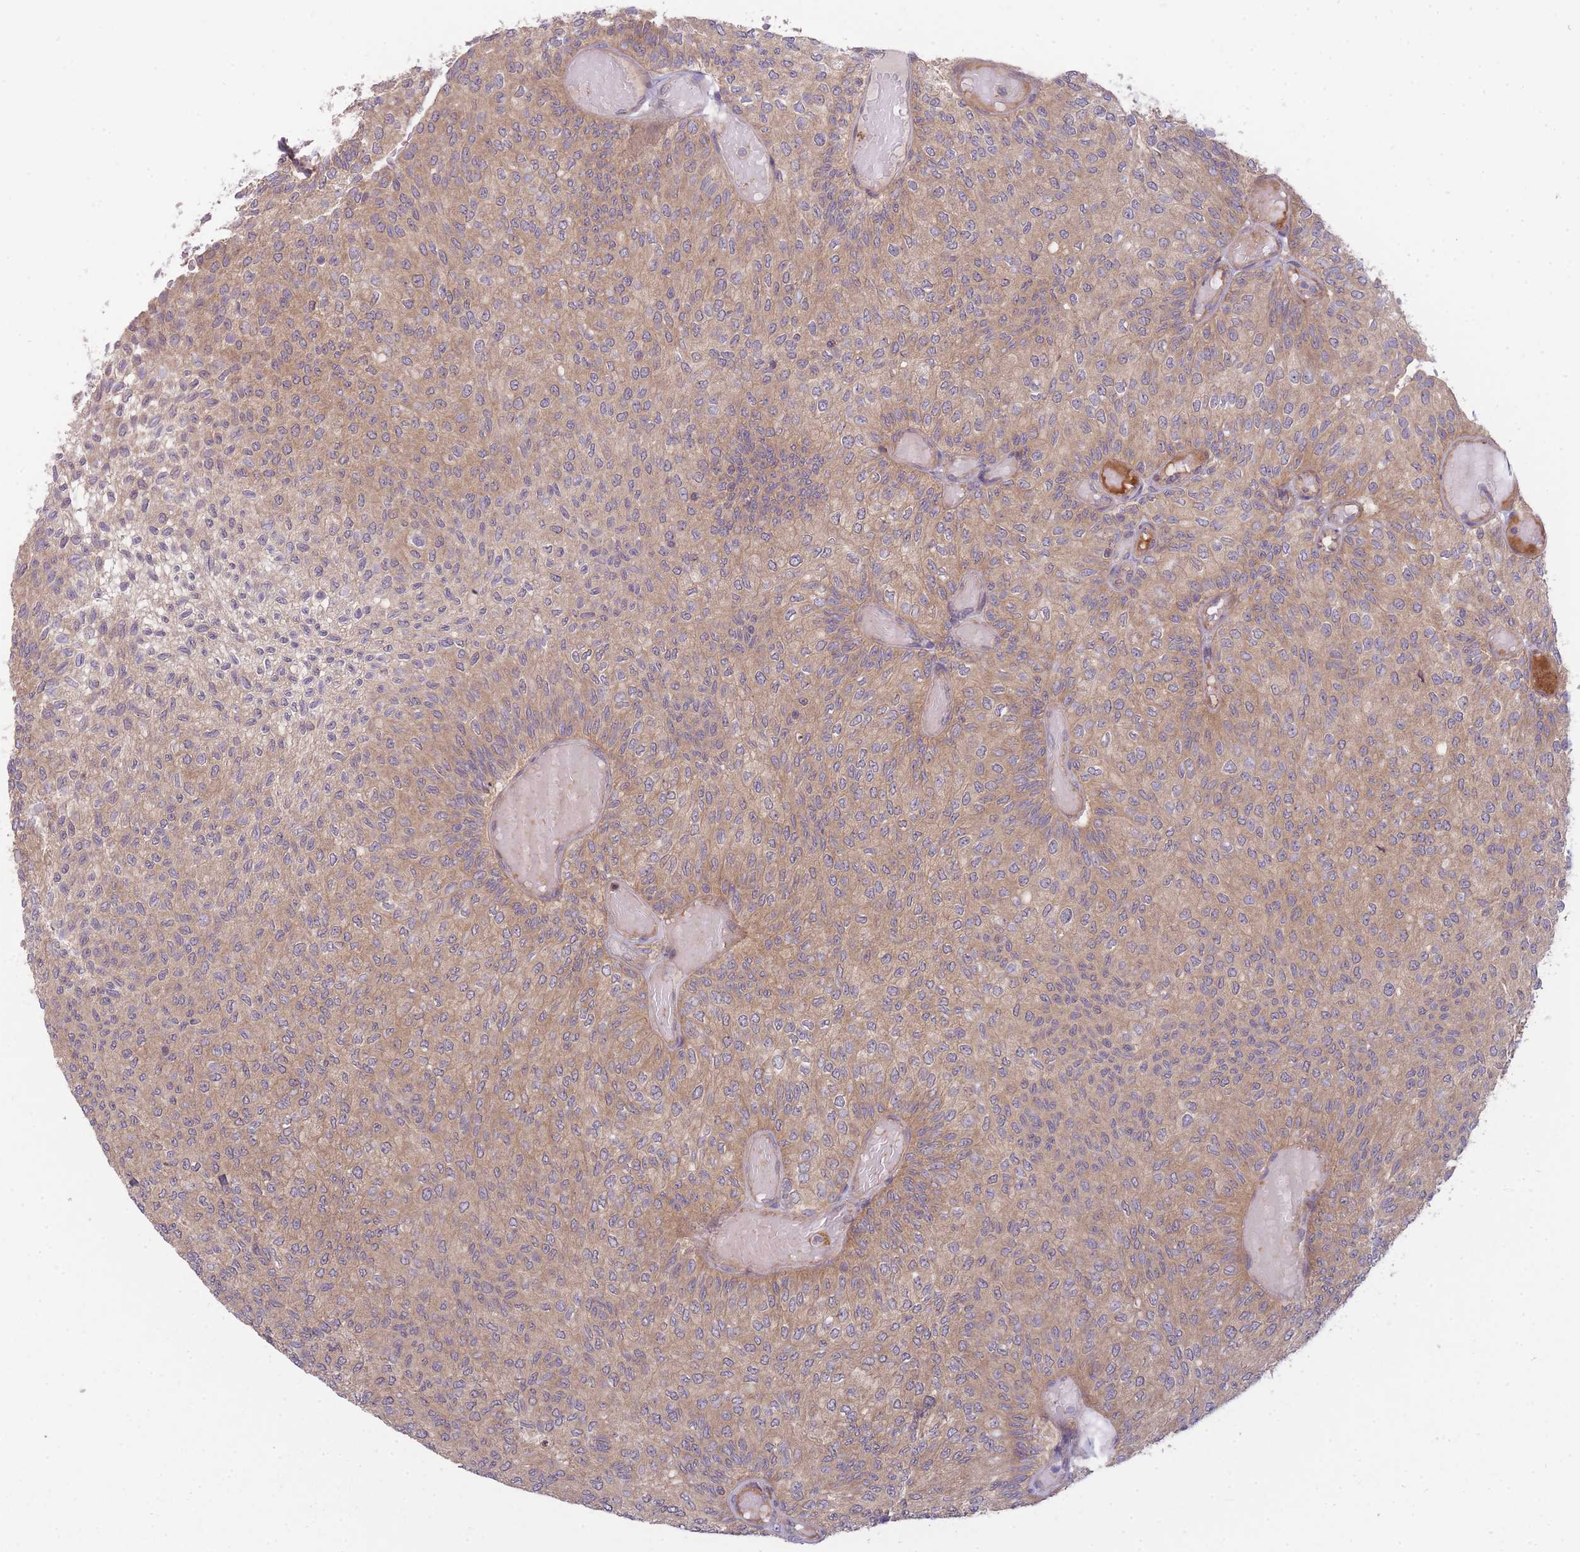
{"staining": {"intensity": "weak", "quantity": "<25%", "location": "cytoplasmic/membranous"}, "tissue": "urothelial cancer", "cell_type": "Tumor cells", "image_type": "cancer", "snomed": [{"axis": "morphology", "description": "Urothelial carcinoma, Low grade"}, {"axis": "topography", "description": "Urinary bladder"}], "caption": "Human urothelial cancer stained for a protein using immunohistochemistry reveals no expression in tumor cells.", "gene": "PFDN6", "patient": {"sex": "male", "age": 78}}